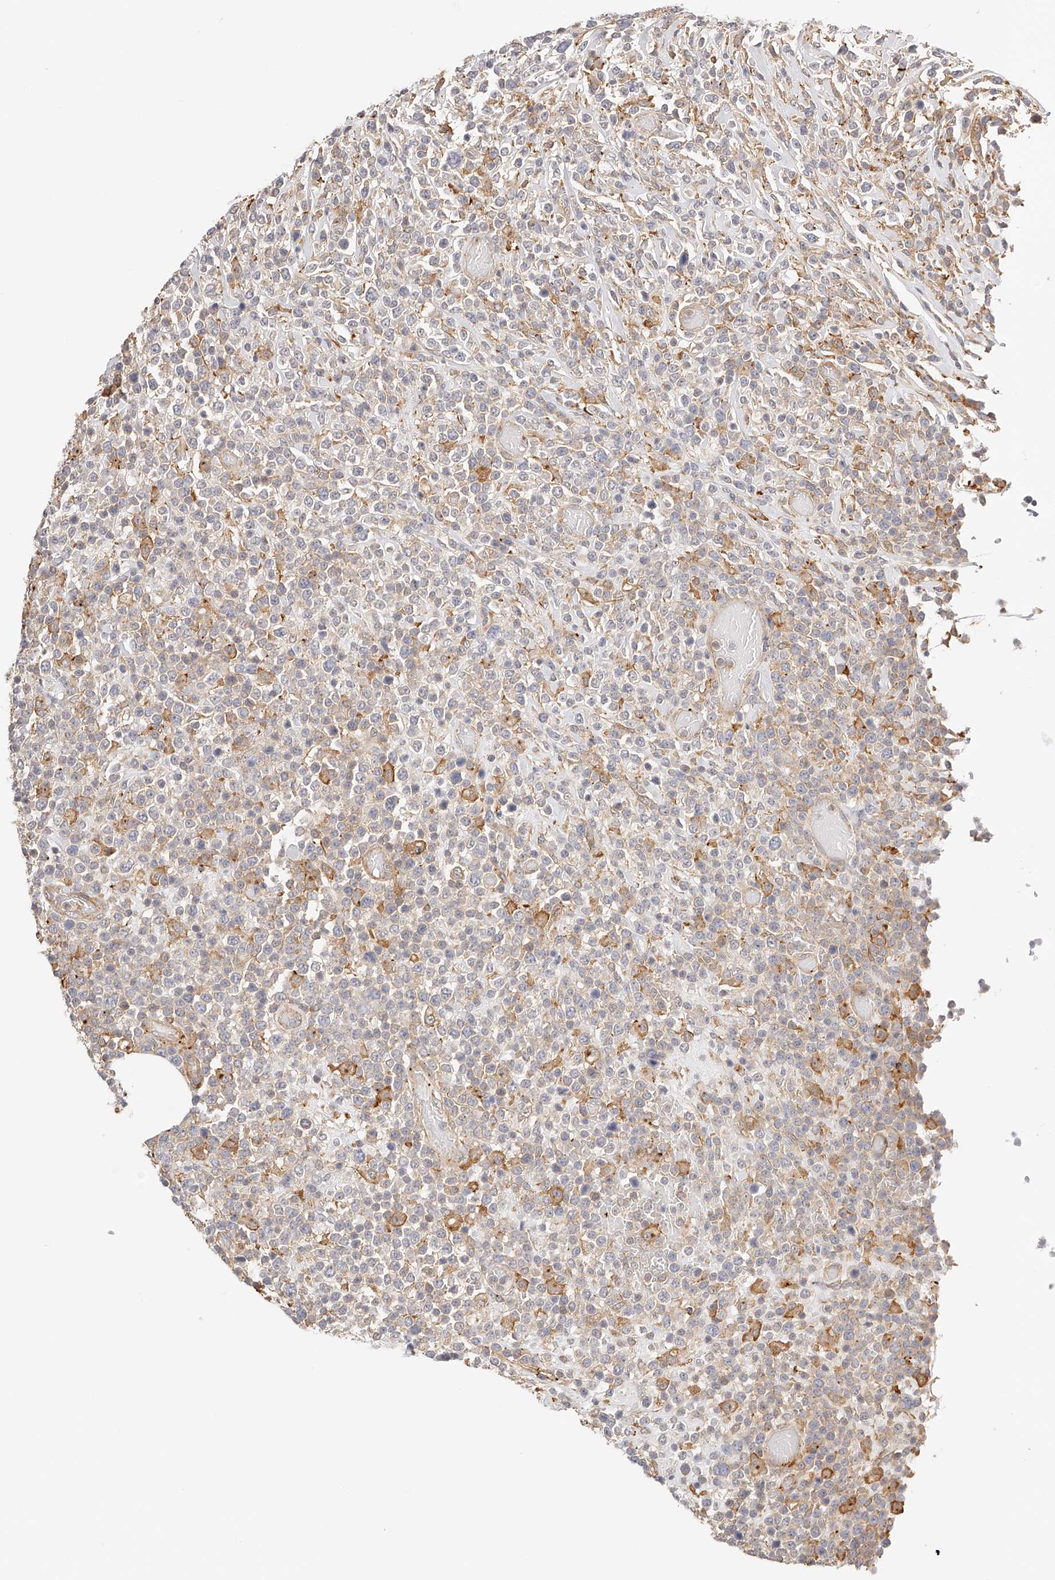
{"staining": {"intensity": "weak", "quantity": "25%-75%", "location": "cytoplasmic/membranous"}, "tissue": "lymphoma", "cell_type": "Tumor cells", "image_type": "cancer", "snomed": [{"axis": "morphology", "description": "Malignant lymphoma, non-Hodgkin's type, High grade"}, {"axis": "topography", "description": "Colon"}], "caption": "Malignant lymphoma, non-Hodgkin's type (high-grade) tissue demonstrates weak cytoplasmic/membranous staining in approximately 25%-75% of tumor cells", "gene": "SYNC", "patient": {"sex": "female", "age": 53}}